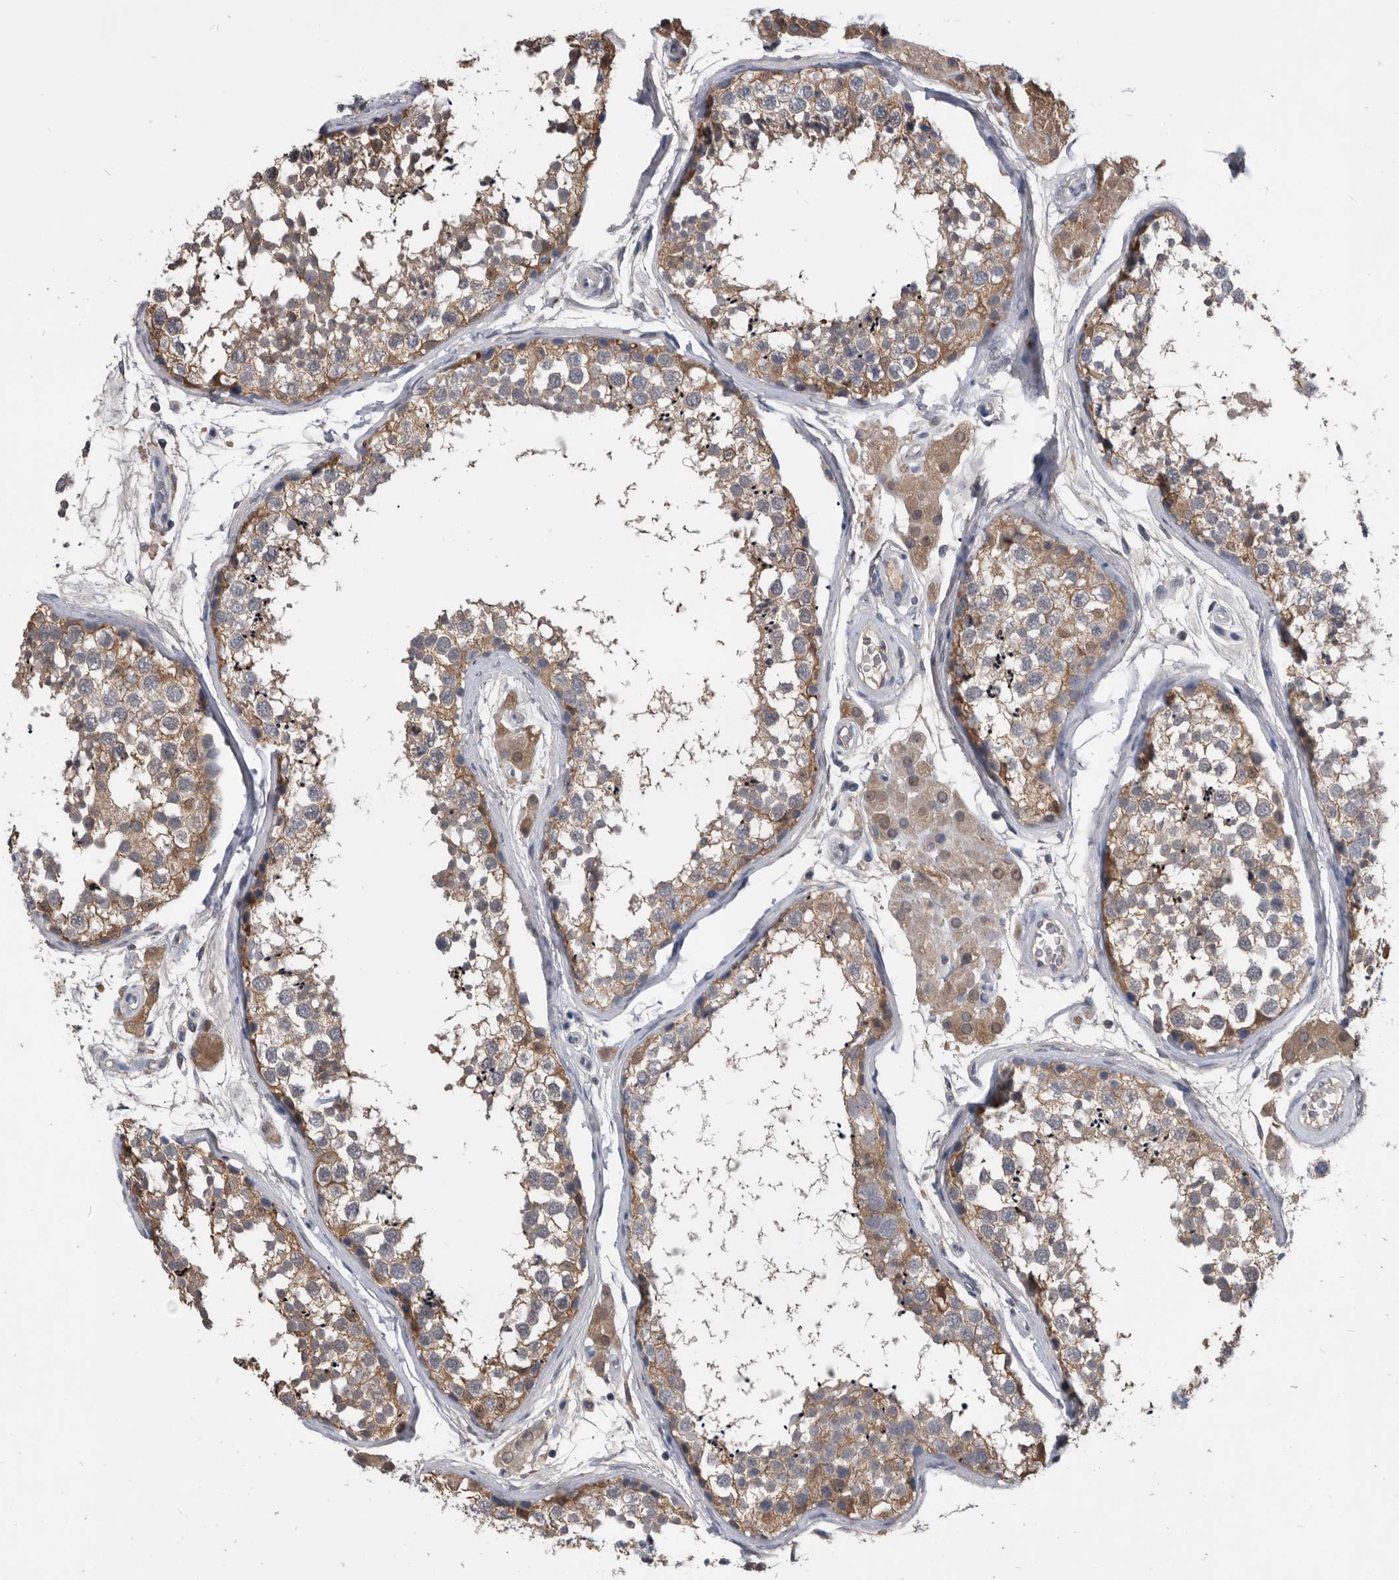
{"staining": {"intensity": "moderate", "quantity": "25%-75%", "location": "cytoplasmic/membranous"}, "tissue": "testis", "cell_type": "Cells in seminiferous ducts", "image_type": "normal", "snomed": [{"axis": "morphology", "description": "Normal tissue, NOS"}, {"axis": "topography", "description": "Testis"}], "caption": "DAB immunohistochemical staining of normal human testis demonstrates moderate cytoplasmic/membranous protein expression in about 25%-75% of cells in seminiferous ducts. (IHC, brightfield microscopy, high magnification).", "gene": "PDXK", "patient": {"sex": "male", "age": 56}}